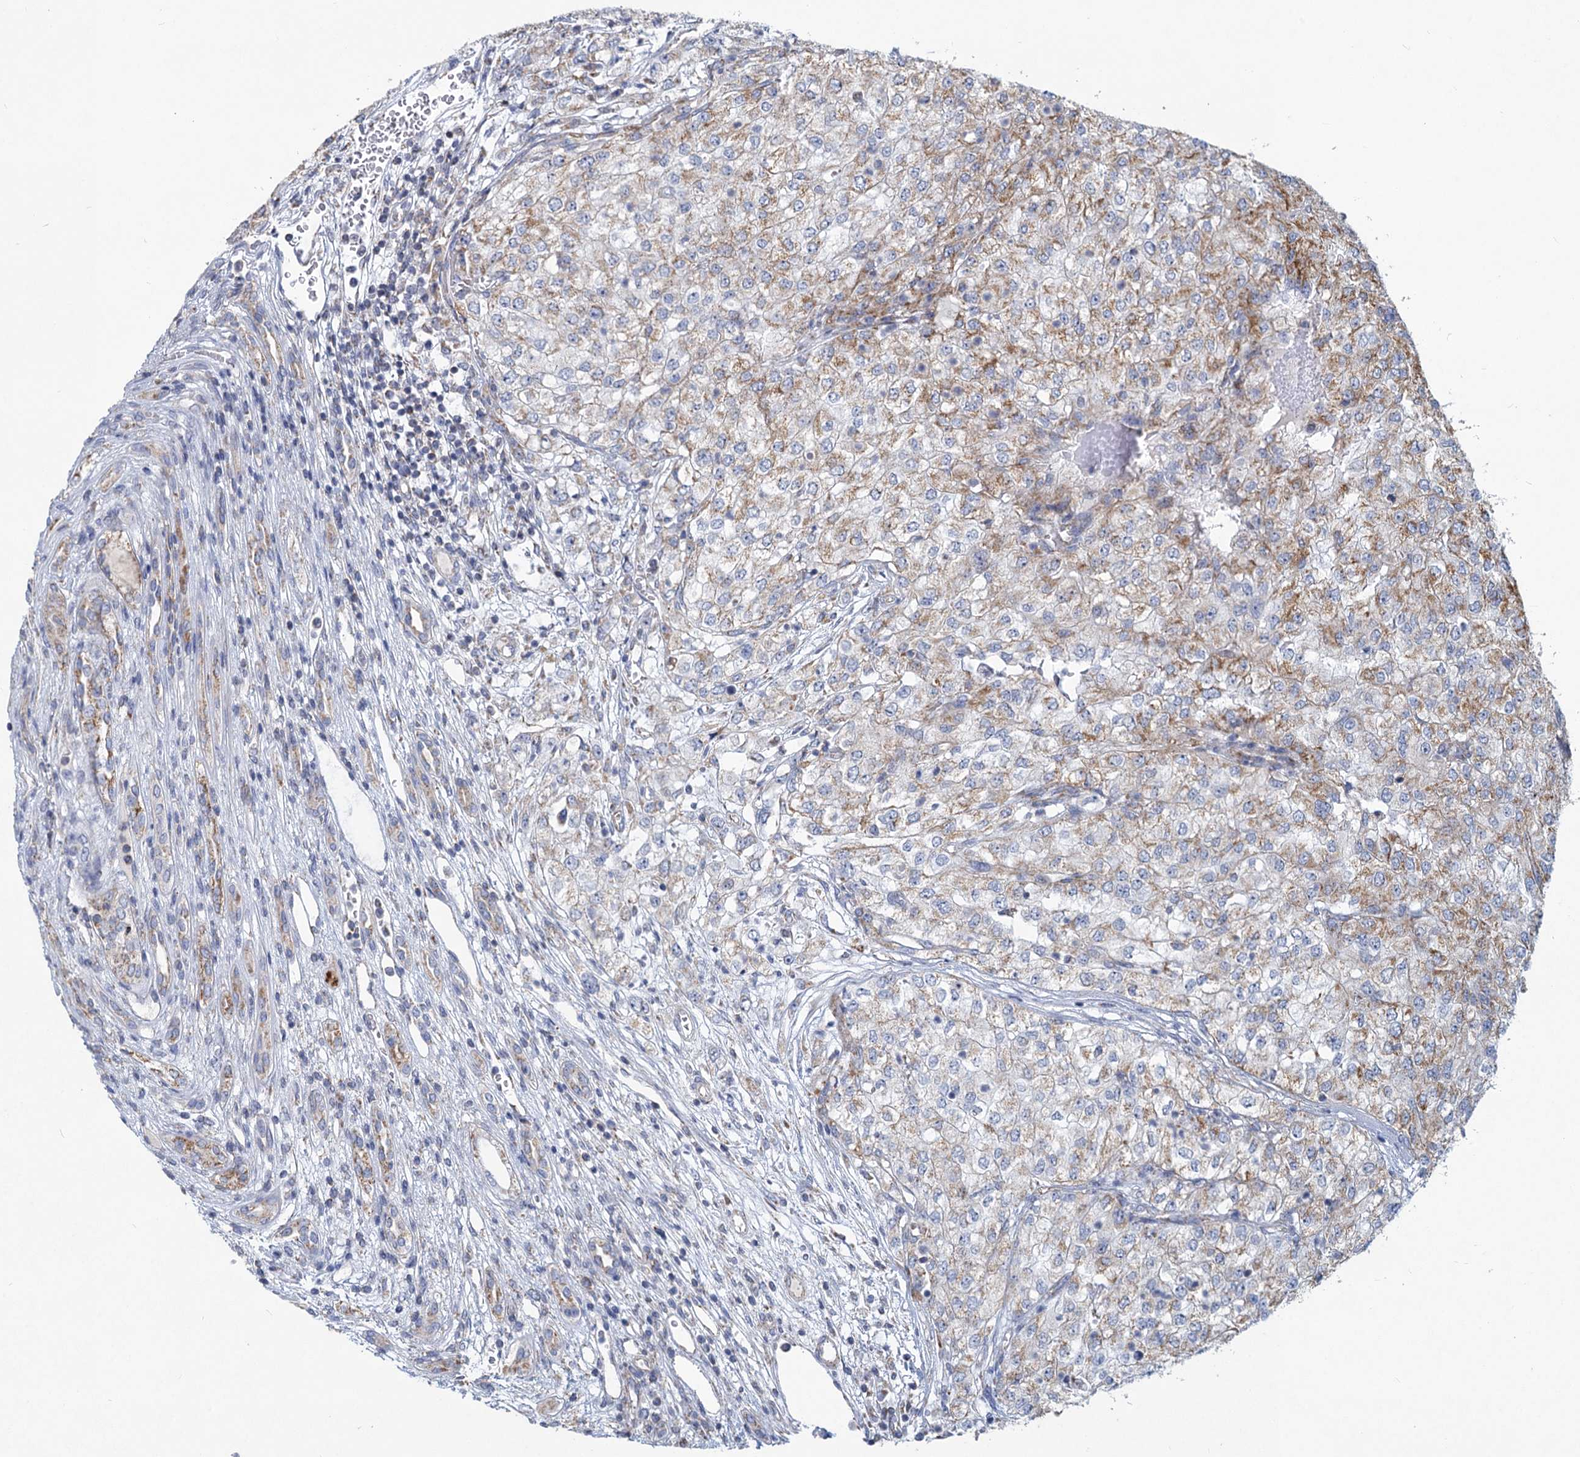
{"staining": {"intensity": "weak", "quantity": ">75%", "location": "cytoplasmic/membranous"}, "tissue": "renal cancer", "cell_type": "Tumor cells", "image_type": "cancer", "snomed": [{"axis": "morphology", "description": "Adenocarcinoma, NOS"}, {"axis": "topography", "description": "Kidney"}], "caption": "Immunohistochemical staining of adenocarcinoma (renal) demonstrates weak cytoplasmic/membranous protein expression in about >75% of tumor cells.", "gene": "NDUFC2", "patient": {"sex": "female", "age": 54}}